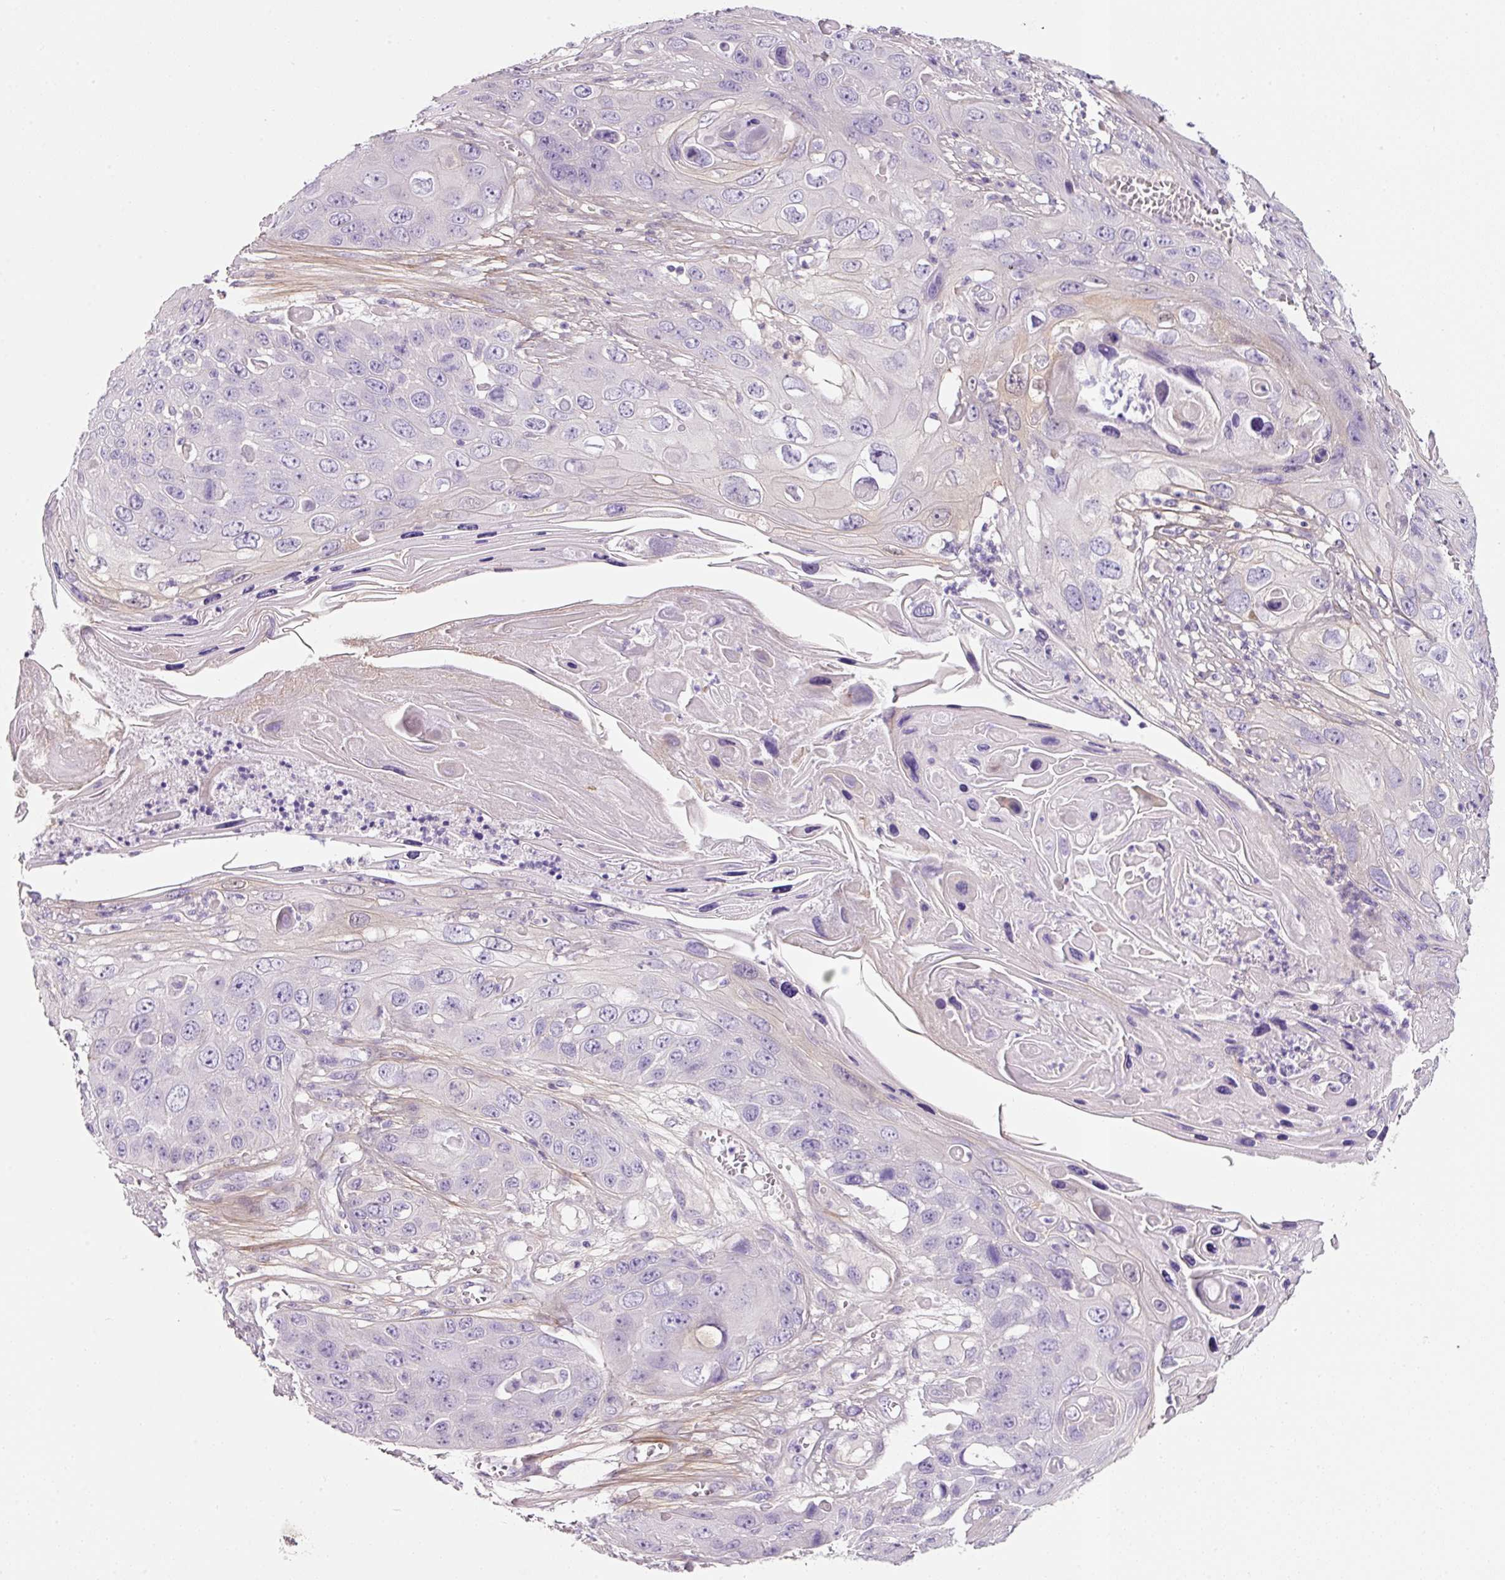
{"staining": {"intensity": "negative", "quantity": "none", "location": "none"}, "tissue": "skin cancer", "cell_type": "Tumor cells", "image_type": "cancer", "snomed": [{"axis": "morphology", "description": "Squamous cell carcinoma, NOS"}, {"axis": "topography", "description": "Skin"}], "caption": "Tumor cells are negative for protein expression in human skin cancer (squamous cell carcinoma).", "gene": "SOS2", "patient": {"sex": "male", "age": 55}}